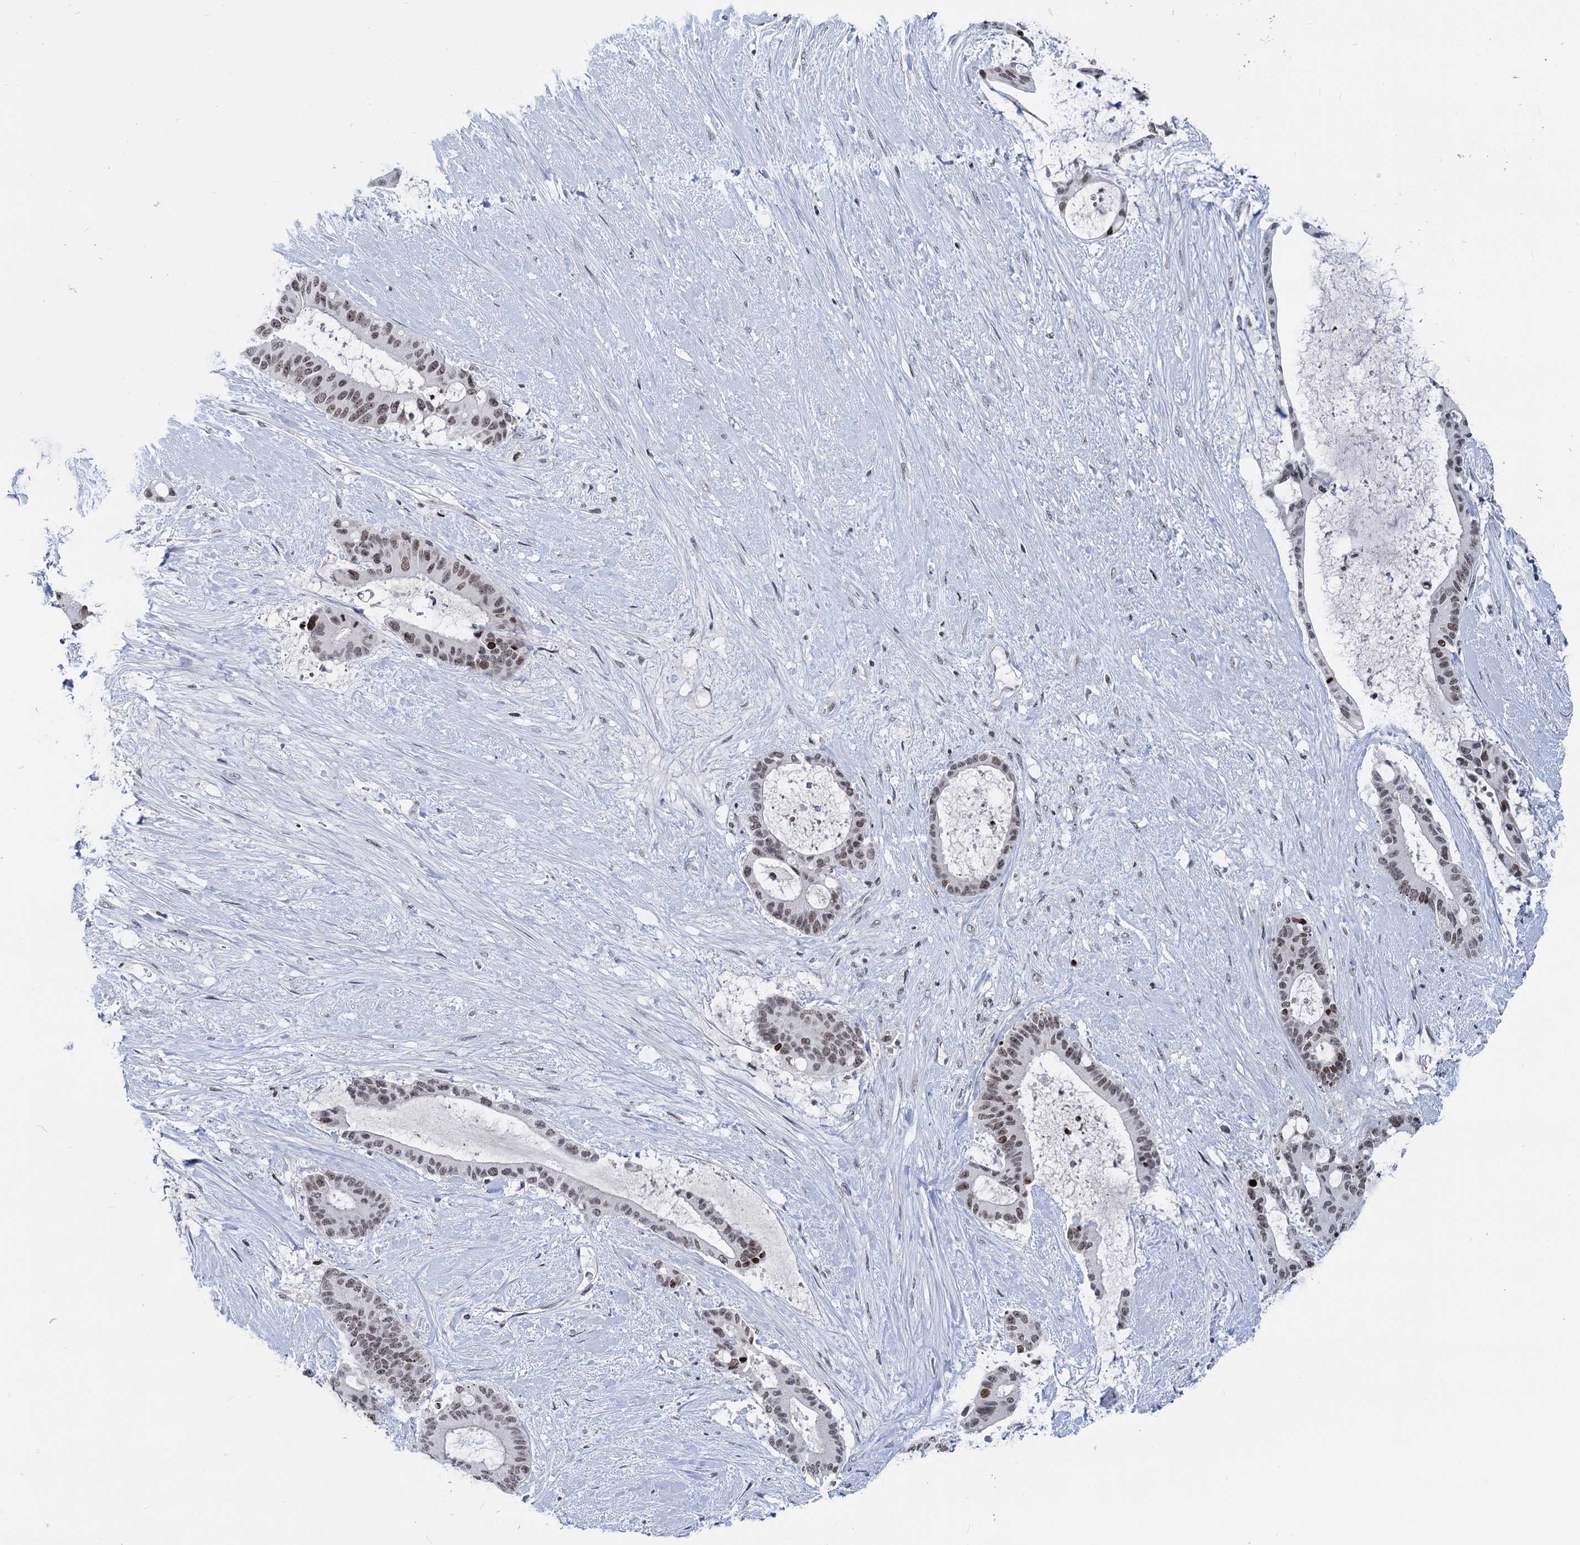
{"staining": {"intensity": "weak", "quantity": "<25%", "location": "nuclear"}, "tissue": "liver cancer", "cell_type": "Tumor cells", "image_type": "cancer", "snomed": [{"axis": "morphology", "description": "Normal tissue, NOS"}, {"axis": "morphology", "description": "Cholangiocarcinoma"}, {"axis": "topography", "description": "Liver"}, {"axis": "topography", "description": "Peripheral nerve tissue"}], "caption": "IHC photomicrograph of neoplastic tissue: liver cancer (cholangiocarcinoma) stained with DAB (3,3'-diaminobenzidine) exhibits no significant protein expression in tumor cells.", "gene": "ZCCHC10", "patient": {"sex": "female", "age": 73}}